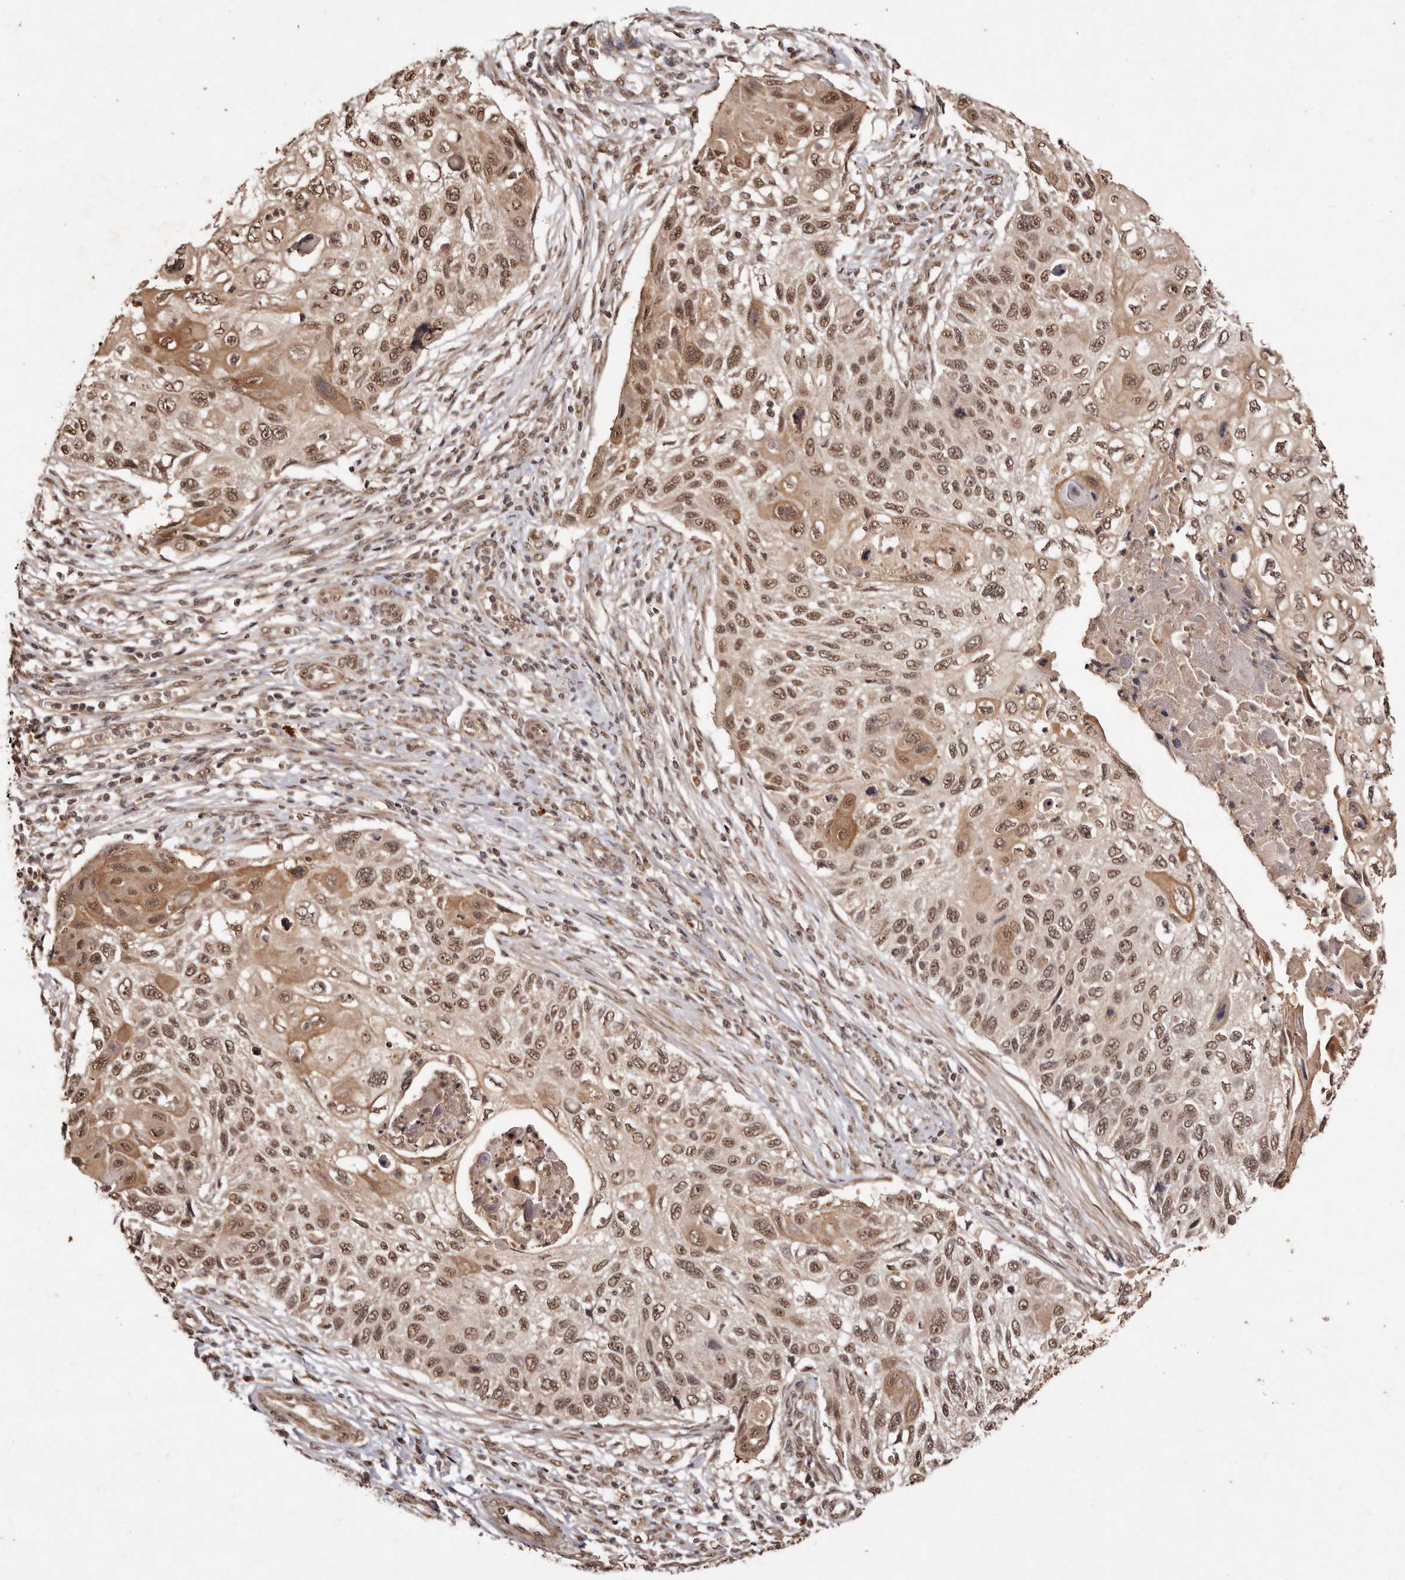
{"staining": {"intensity": "moderate", "quantity": ">75%", "location": "cytoplasmic/membranous,nuclear"}, "tissue": "cervical cancer", "cell_type": "Tumor cells", "image_type": "cancer", "snomed": [{"axis": "morphology", "description": "Squamous cell carcinoma, NOS"}, {"axis": "topography", "description": "Cervix"}], "caption": "Moderate cytoplasmic/membranous and nuclear expression for a protein is seen in approximately >75% of tumor cells of cervical squamous cell carcinoma using immunohistochemistry (IHC).", "gene": "NOTCH1", "patient": {"sex": "female", "age": 70}}